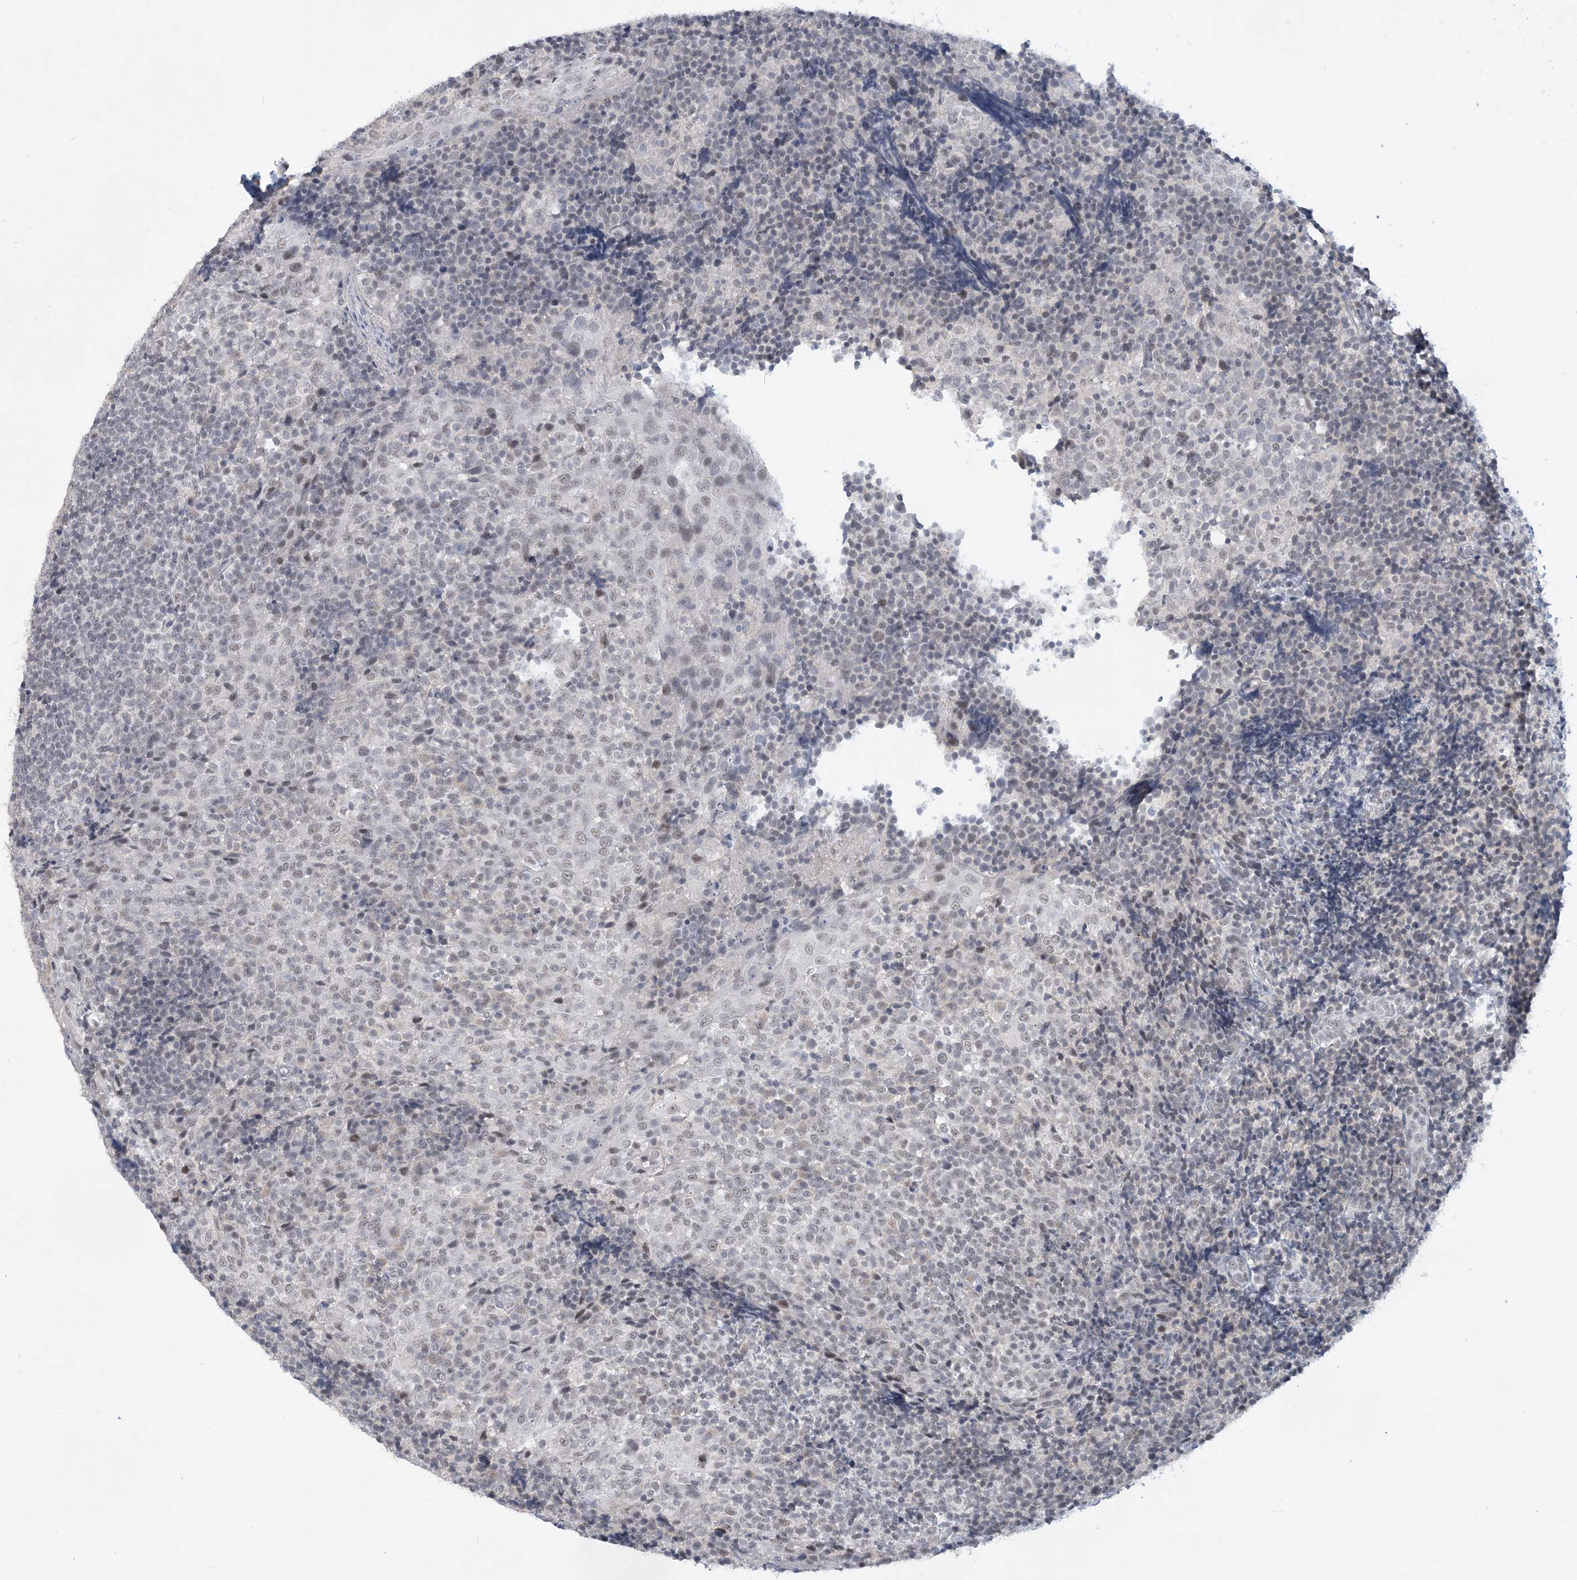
{"staining": {"intensity": "negative", "quantity": "none", "location": "none"}, "tissue": "tonsil", "cell_type": "Germinal center cells", "image_type": "normal", "snomed": [{"axis": "morphology", "description": "Normal tissue, NOS"}, {"axis": "topography", "description": "Tonsil"}], "caption": "Immunohistochemistry photomicrograph of benign human tonsil stained for a protein (brown), which demonstrates no staining in germinal center cells. (DAB (3,3'-diaminobenzidine) immunohistochemistry (IHC) visualized using brightfield microscopy, high magnification).", "gene": "KMT2D", "patient": {"sex": "female", "age": 19}}